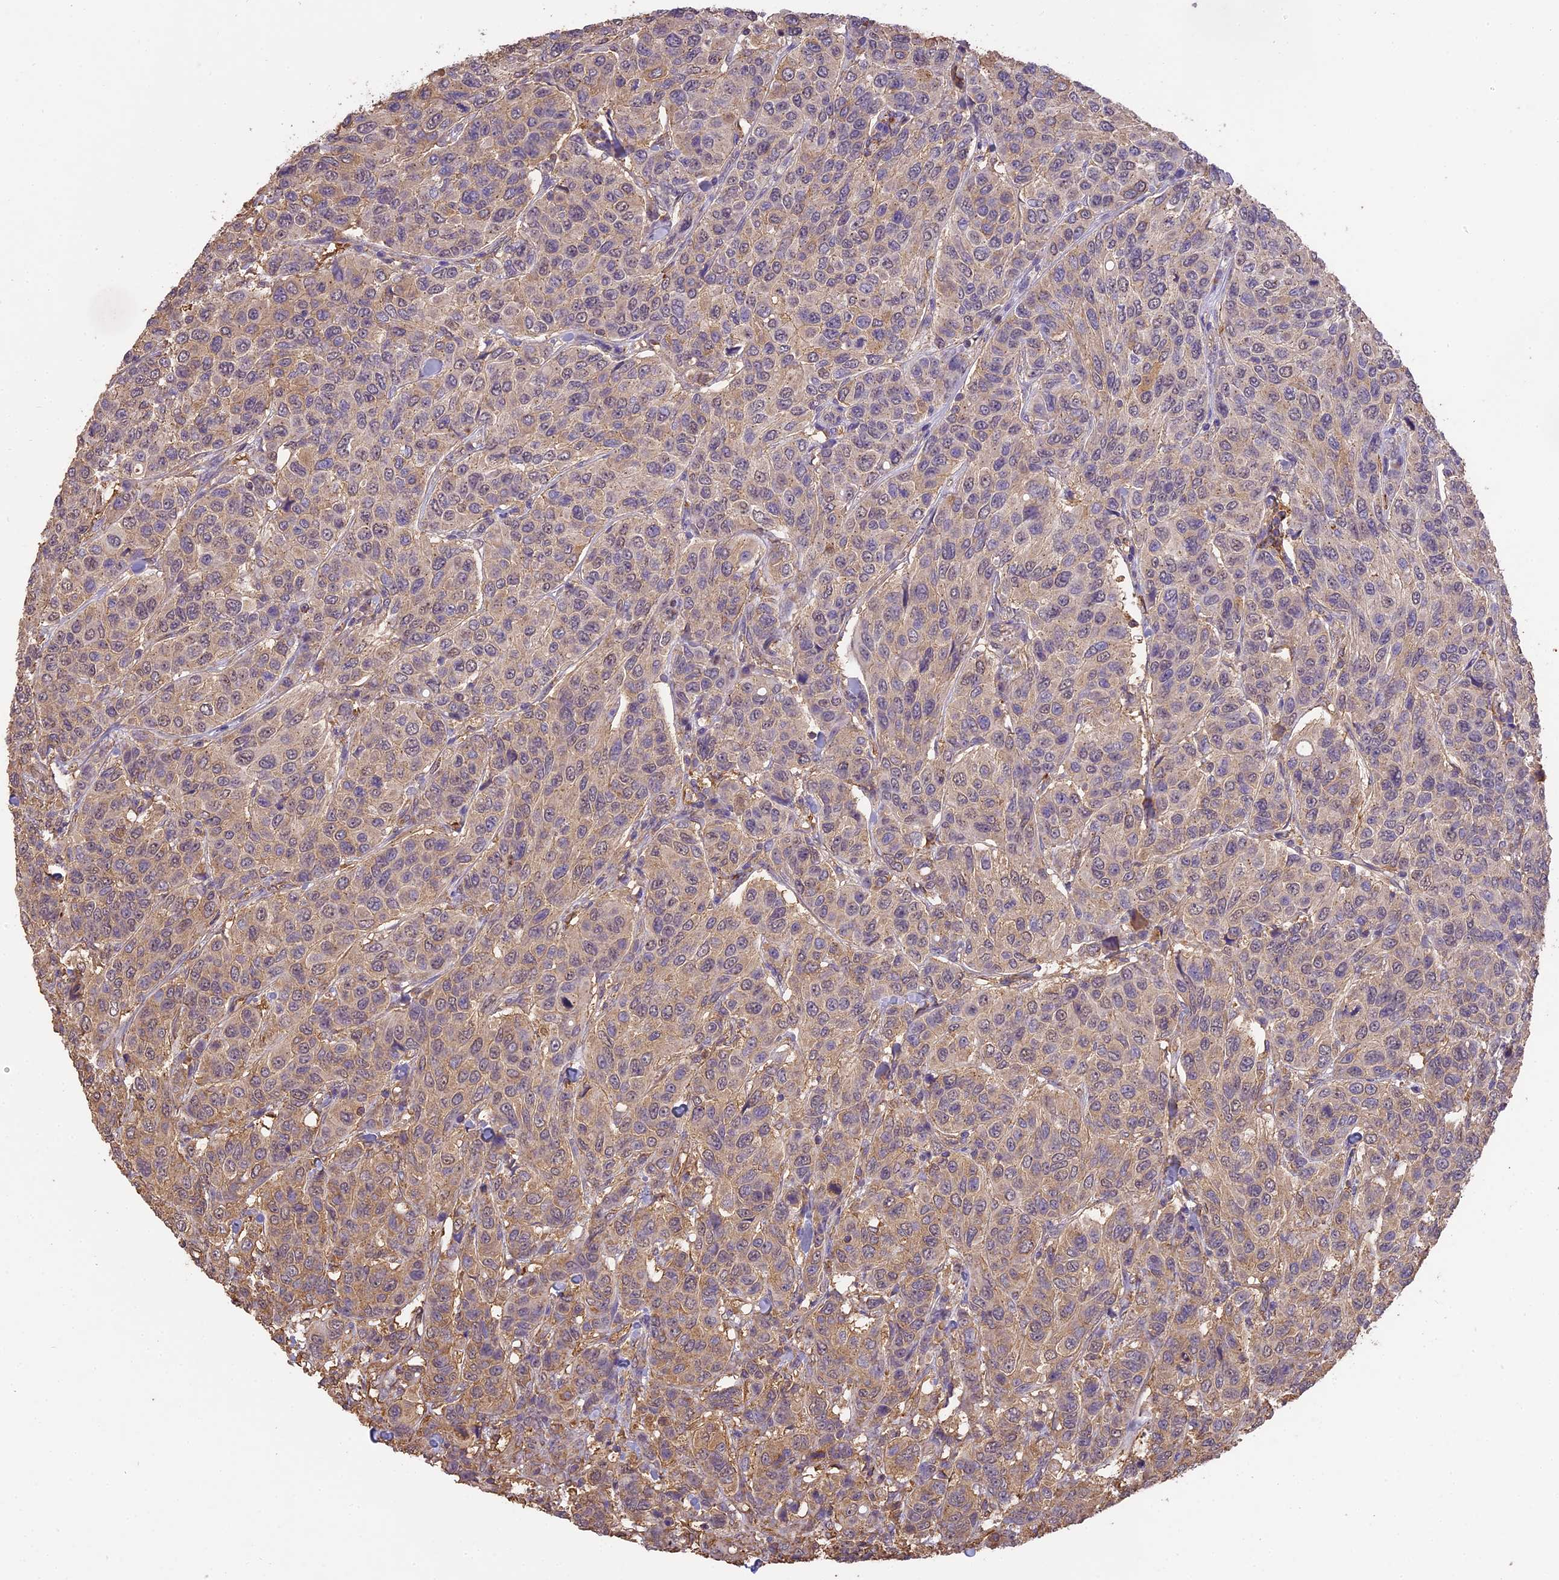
{"staining": {"intensity": "weak", "quantity": "25%-75%", "location": "cytoplasmic/membranous"}, "tissue": "breast cancer", "cell_type": "Tumor cells", "image_type": "cancer", "snomed": [{"axis": "morphology", "description": "Duct carcinoma"}, {"axis": "topography", "description": "Breast"}], "caption": "Tumor cells demonstrate weak cytoplasmic/membranous expression in approximately 25%-75% of cells in intraductal carcinoma (breast).", "gene": "ARHGAP19", "patient": {"sex": "female", "age": 55}}